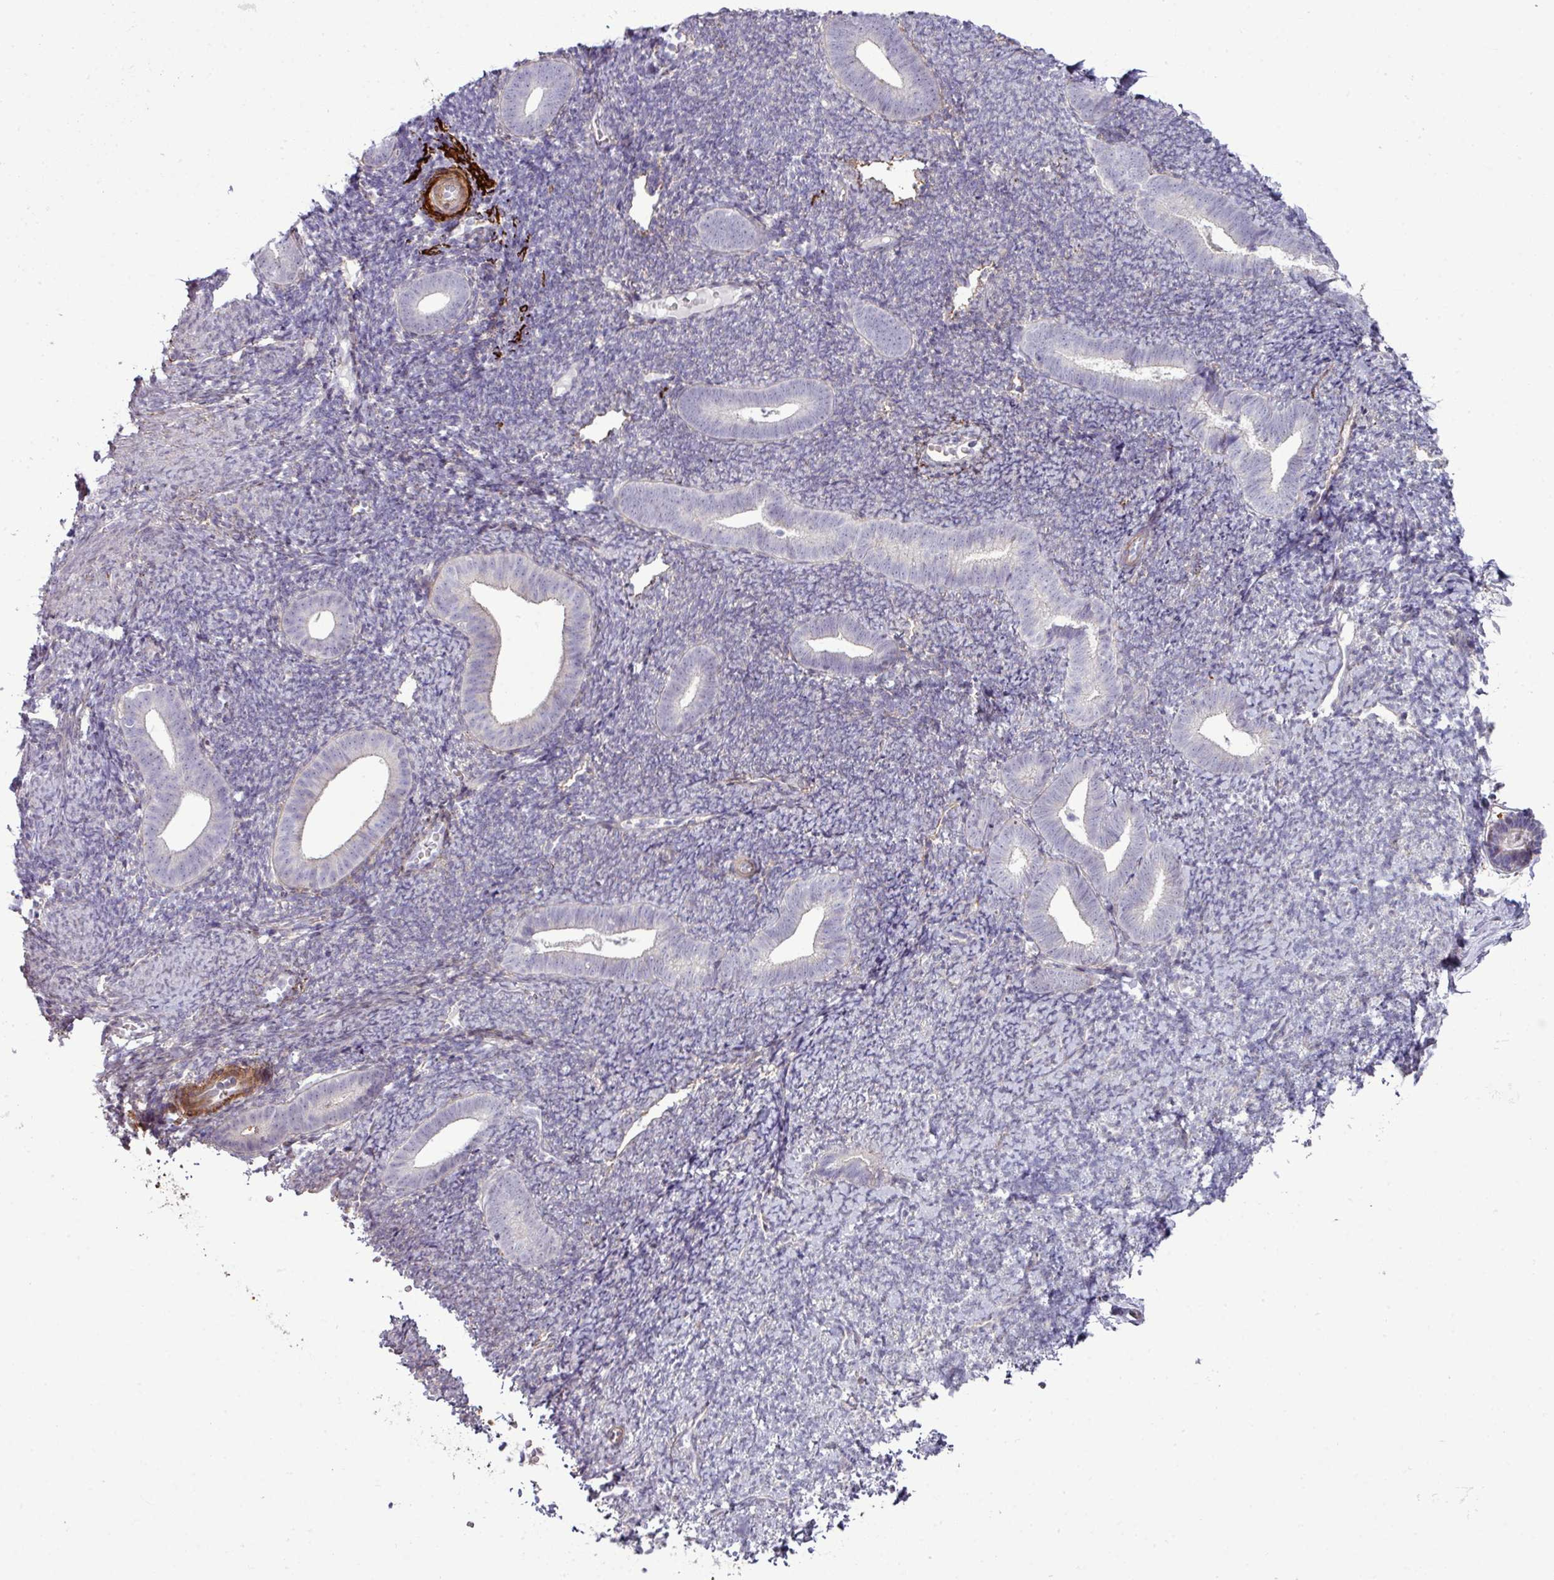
{"staining": {"intensity": "negative", "quantity": "none", "location": "none"}, "tissue": "endometrium", "cell_type": "Cells in endometrial stroma", "image_type": "normal", "snomed": [{"axis": "morphology", "description": "Normal tissue, NOS"}, {"axis": "topography", "description": "Endometrium"}], "caption": "An immunohistochemistry image of normal endometrium is shown. There is no staining in cells in endometrial stroma of endometrium. Nuclei are stained in blue.", "gene": "COL8A1", "patient": {"sex": "female", "age": 39}}